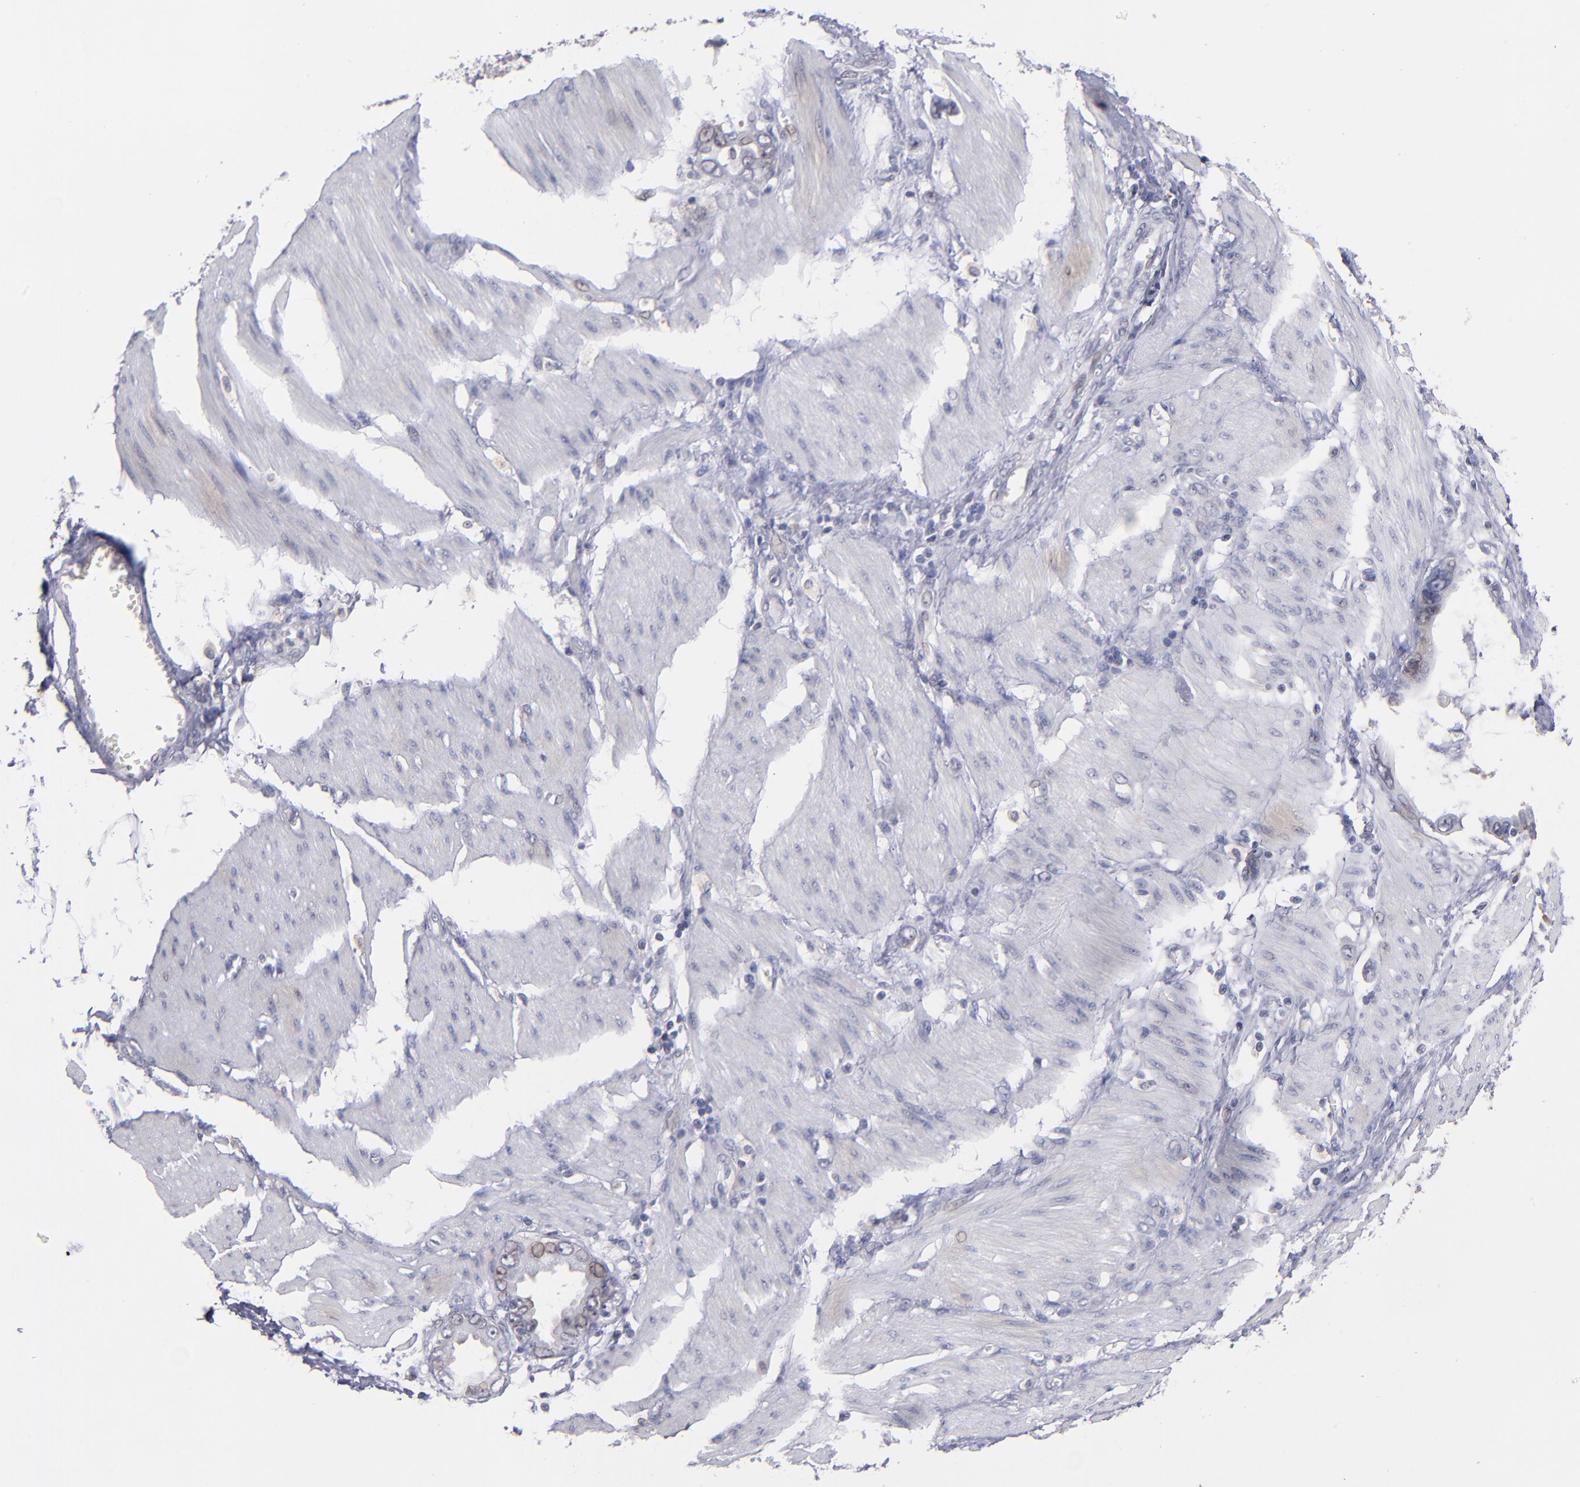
{"staining": {"intensity": "weak", "quantity": "25%-75%", "location": "cytoplasmic/membranous"}, "tissue": "stomach cancer", "cell_type": "Tumor cells", "image_type": "cancer", "snomed": [{"axis": "morphology", "description": "Adenocarcinoma, NOS"}, {"axis": "topography", "description": "Stomach"}], "caption": "Protein expression analysis of stomach cancer (adenocarcinoma) exhibits weak cytoplasmic/membranous positivity in about 25%-75% of tumor cells.", "gene": "EIF3L", "patient": {"sex": "male", "age": 78}}